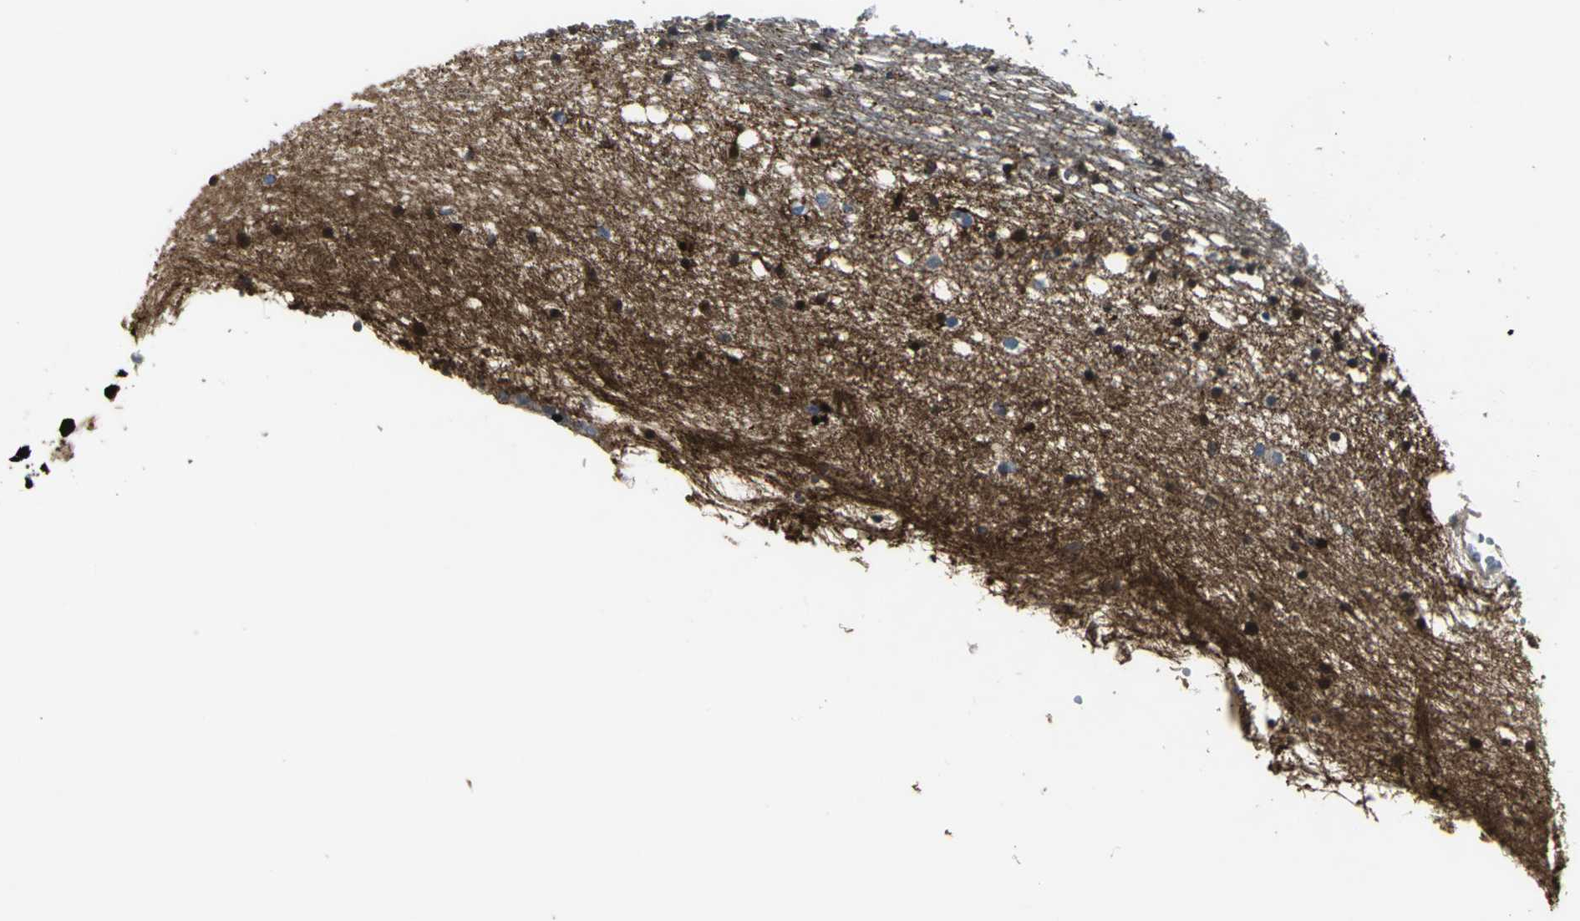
{"staining": {"intensity": "strong", "quantity": "25%-75%", "location": "cytoplasmic/membranous,nuclear"}, "tissue": "caudate", "cell_type": "Glial cells", "image_type": "normal", "snomed": [{"axis": "morphology", "description": "Normal tissue, NOS"}, {"axis": "topography", "description": "Lateral ventricle wall"}], "caption": "Caudate stained with DAB immunohistochemistry reveals high levels of strong cytoplasmic/membranous,nuclear positivity in approximately 25%-75% of glial cells.", "gene": "ENSG00000285130", "patient": {"sex": "male", "age": 45}}